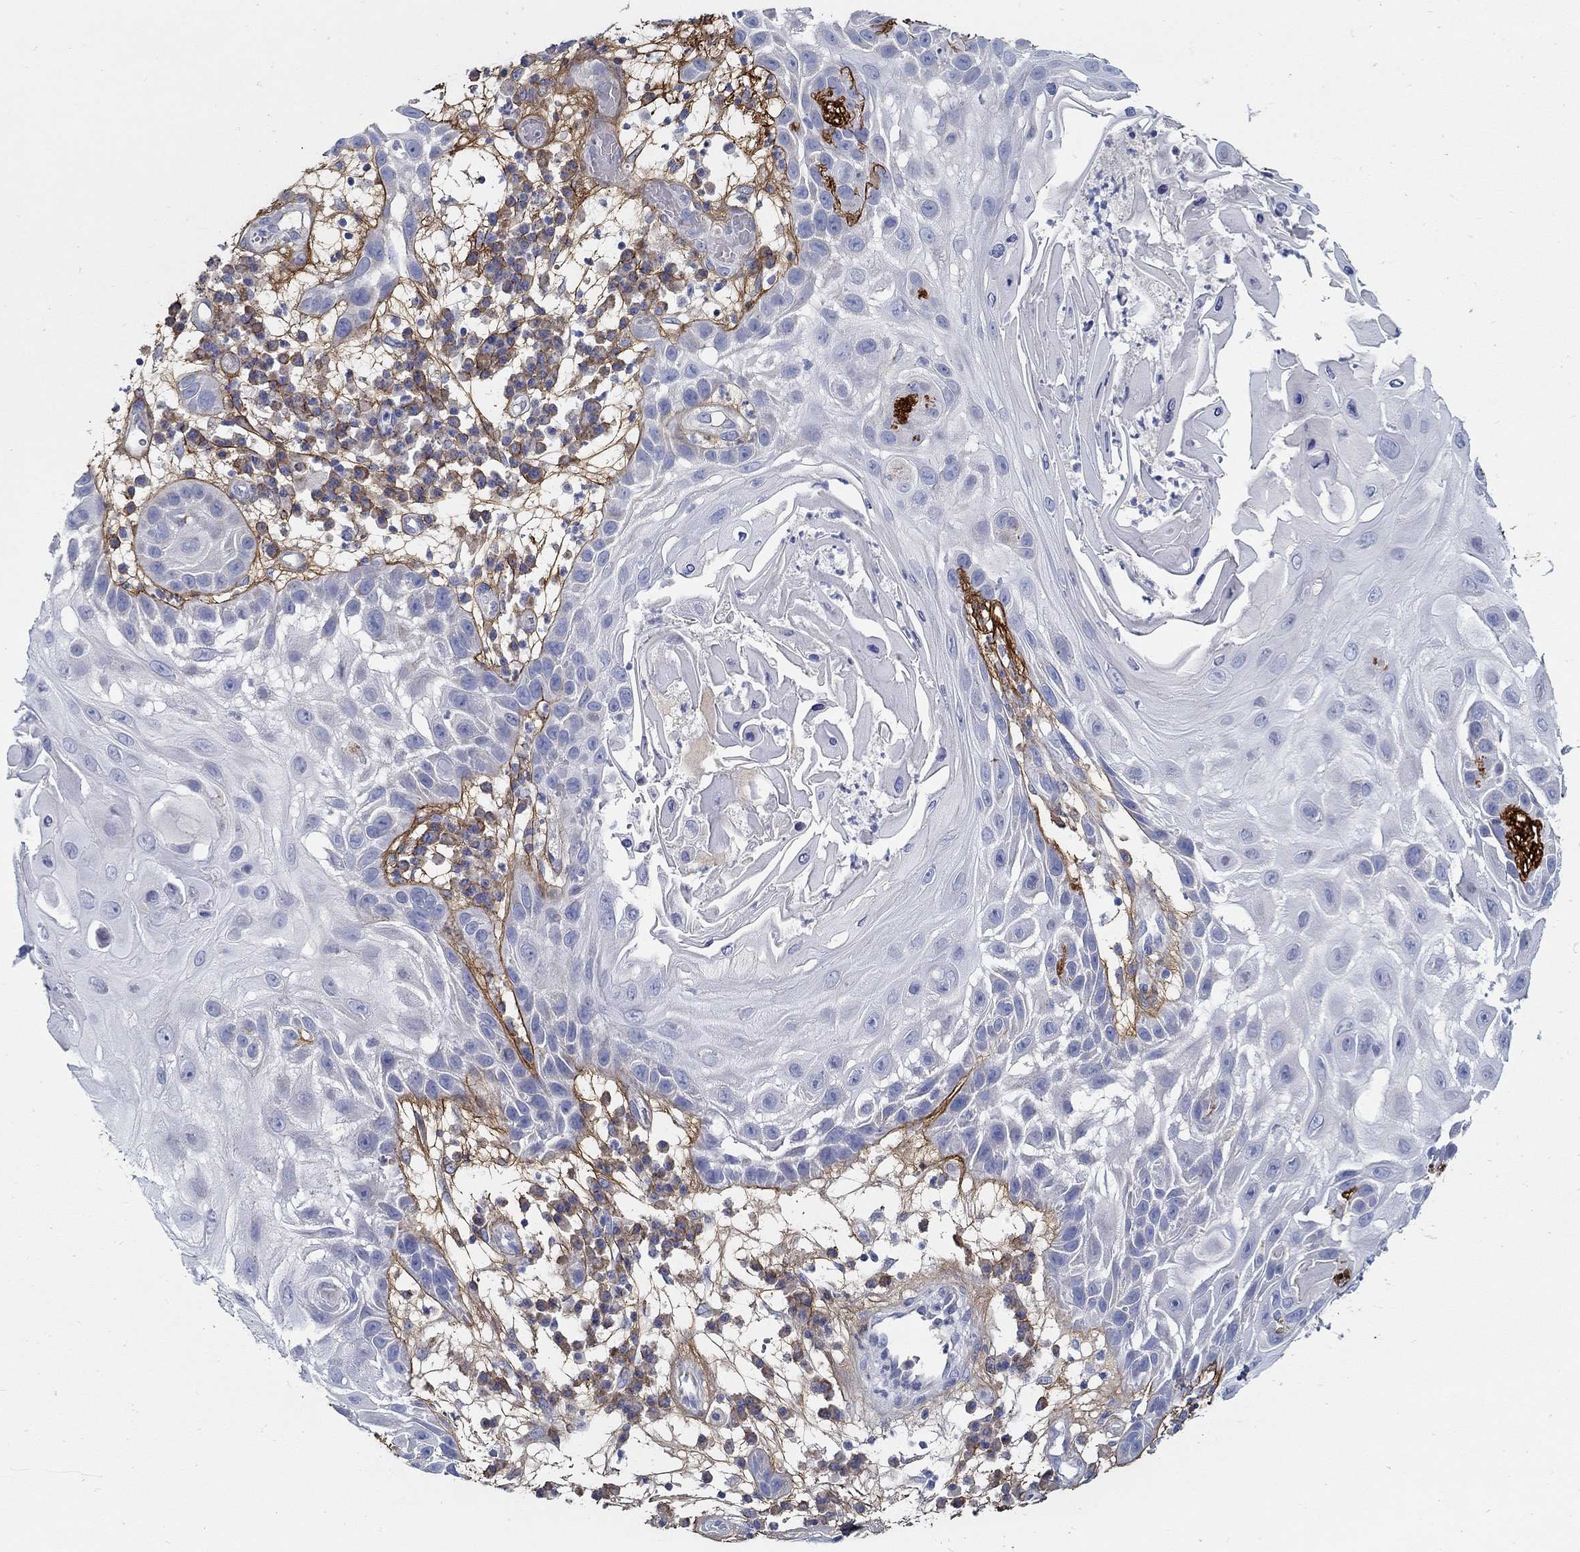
{"staining": {"intensity": "negative", "quantity": "none", "location": "none"}, "tissue": "skin cancer", "cell_type": "Tumor cells", "image_type": "cancer", "snomed": [{"axis": "morphology", "description": "Normal tissue, NOS"}, {"axis": "morphology", "description": "Squamous cell carcinoma, NOS"}, {"axis": "topography", "description": "Skin"}], "caption": "The photomicrograph exhibits no significant expression in tumor cells of squamous cell carcinoma (skin). (DAB IHC with hematoxylin counter stain).", "gene": "TGFBI", "patient": {"sex": "male", "age": 79}}